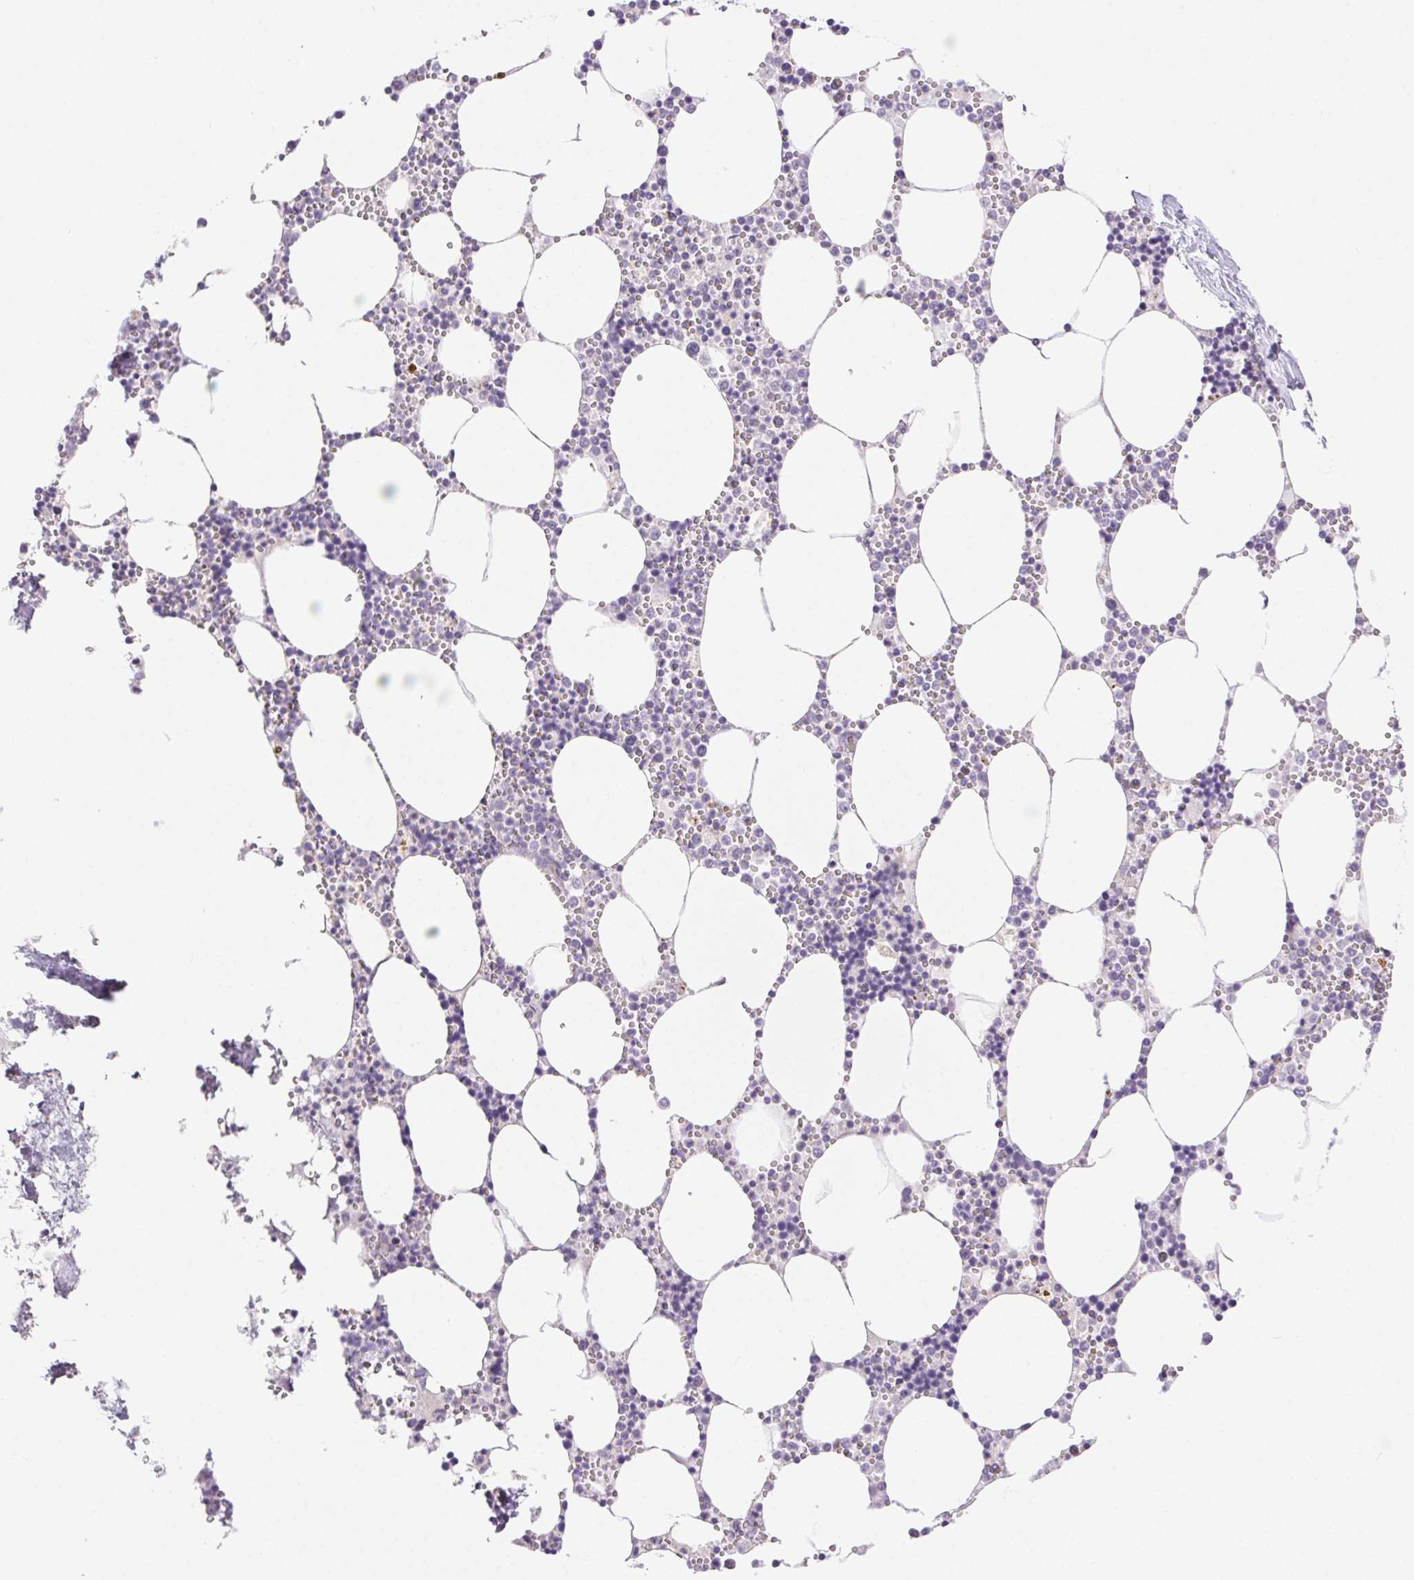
{"staining": {"intensity": "negative", "quantity": "none", "location": "none"}, "tissue": "bone marrow", "cell_type": "Hematopoietic cells", "image_type": "normal", "snomed": [{"axis": "morphology", "description": "Normal tissue, NOS"}, {"axis": "topography", "description": "Bone marrow"}], "caption": "This is a histopathology image of immunohistochemistry staining of normal bone marrow, which shows no staining in hematopoietic cells. (DAB IHC with hematoxylin counter stain).", "gene": "SYT11", "patient": {"sex": "male", "age": 54}}